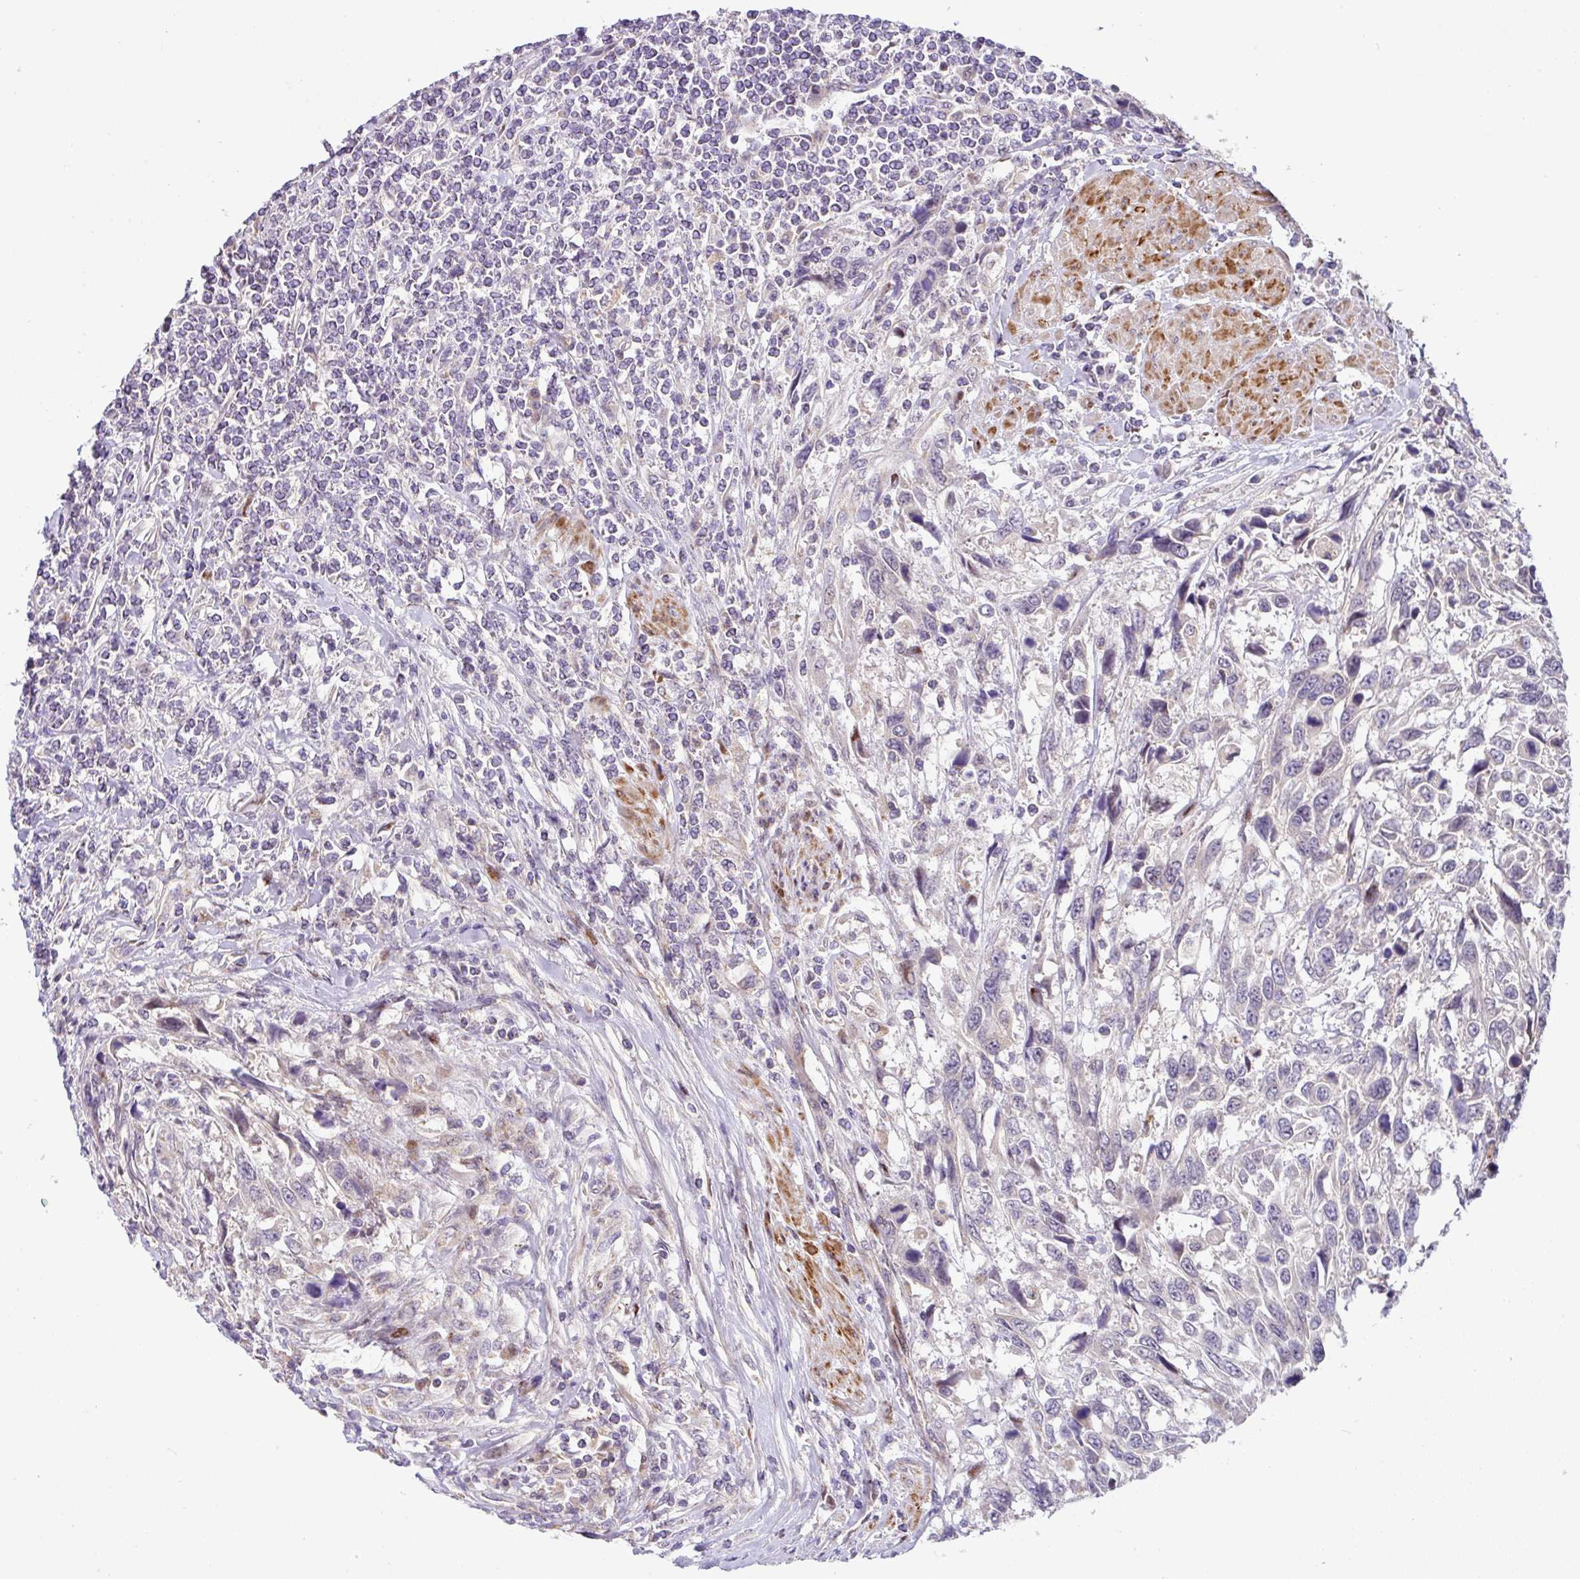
{"staining": {"intensity": "negative", "quantity": "none", "location": "none"}, "tissue": "urothelial cancer", "cell_type": "Tumor cells", "image_type": "cancer", "snomed": [{"axis": "morphology", "description": "Urothelial carcinoma, High grade"}, {"axis": "topography", "description": "Urinary bladder"}], "caption": "IHC micrograph of human urothelial carcinoma (high-grade) stained for a protein (brown), which exhibits no expression in tumor cells. (DAB IHC with hematoxylin counter stain).", "gene": "SARS2", "patient": {"sex": "female", "age": 70}}